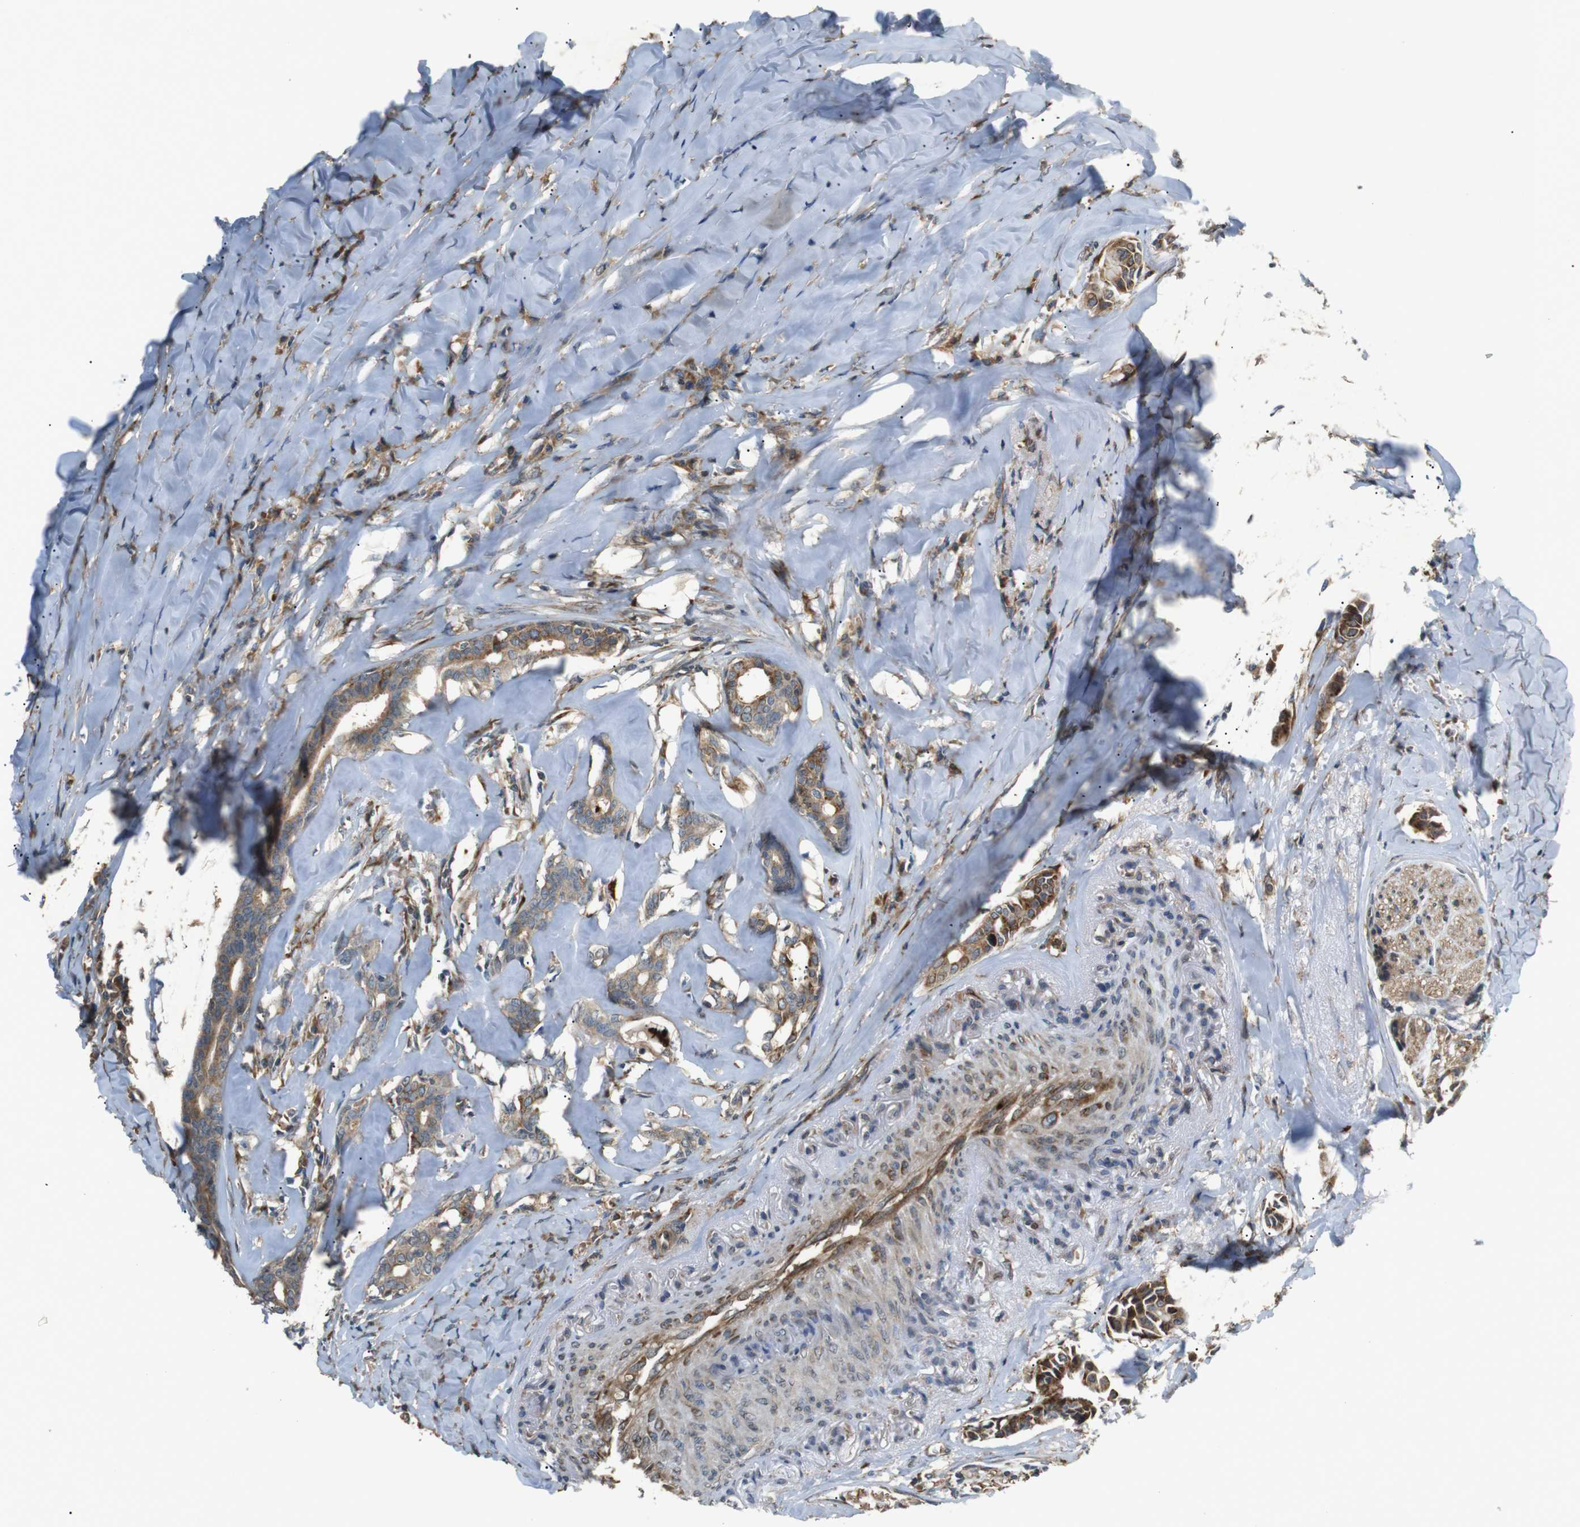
{"staining": {"intensity": "moderate", "quantity": ">75%", "location": "cytoplasmic/membranous"}, "tissue": "head and neck cancer", "cell_type": "Tumor cells", "image_type": "cancer", "snomed": [{"axis": "morphology", "description": "Adenocarcinoma, NOS"}, {"axis": "topography", "description": "Salivary gland"}, {"axis": "topography", "description": "Head-Neck"}], "caption": "This micrograph exhibits immunohistochemistry staining of human head and neck cancer (adenocarcinoma), with medium moderate cytoplasmic/membranous expression in about >75% of tumor cells.", "gene": "ARHGAP24", "patient": {"sex": "female", "age": 59}}